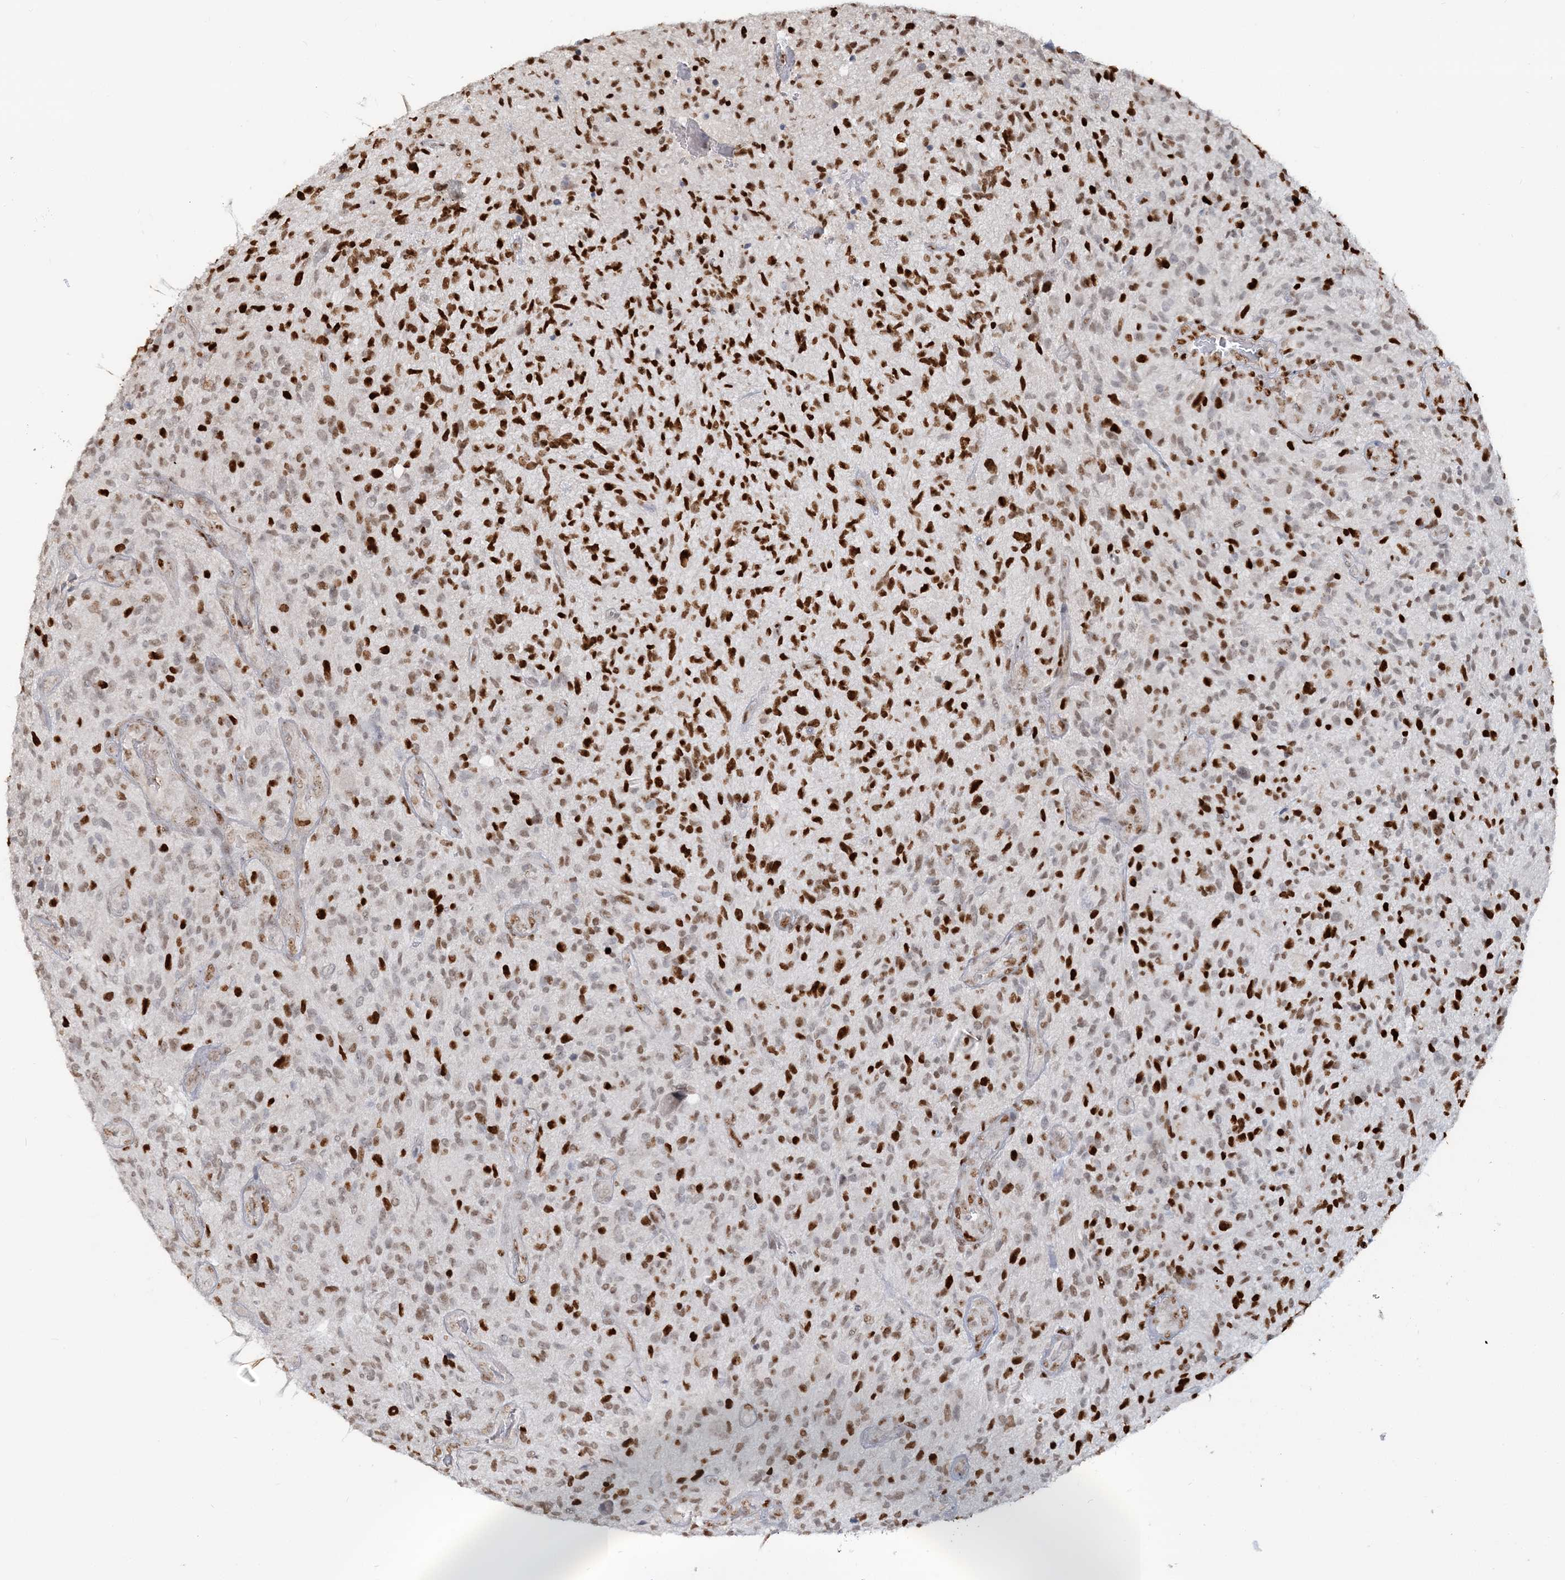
{"staining": {"intensity": "strong", "quantity": ">75%", "location": "nuclear"}, "tissue": "glioma", "cell_type": "Tumor cells", "image_type": "cancer", "snomed": [{"axis": "morphology", "description": "Glioma, malignant, High grade"}, {"axis": "topography", "description": "Brain"}], "caption": "IHC image of human glioma stained for a protein (brown), which demonstrates high levels of strong nuclear expression in approximately >75% of tumor cells.", "gene": "SUMO2", "patient": {"sex": "male", "age": 47}}